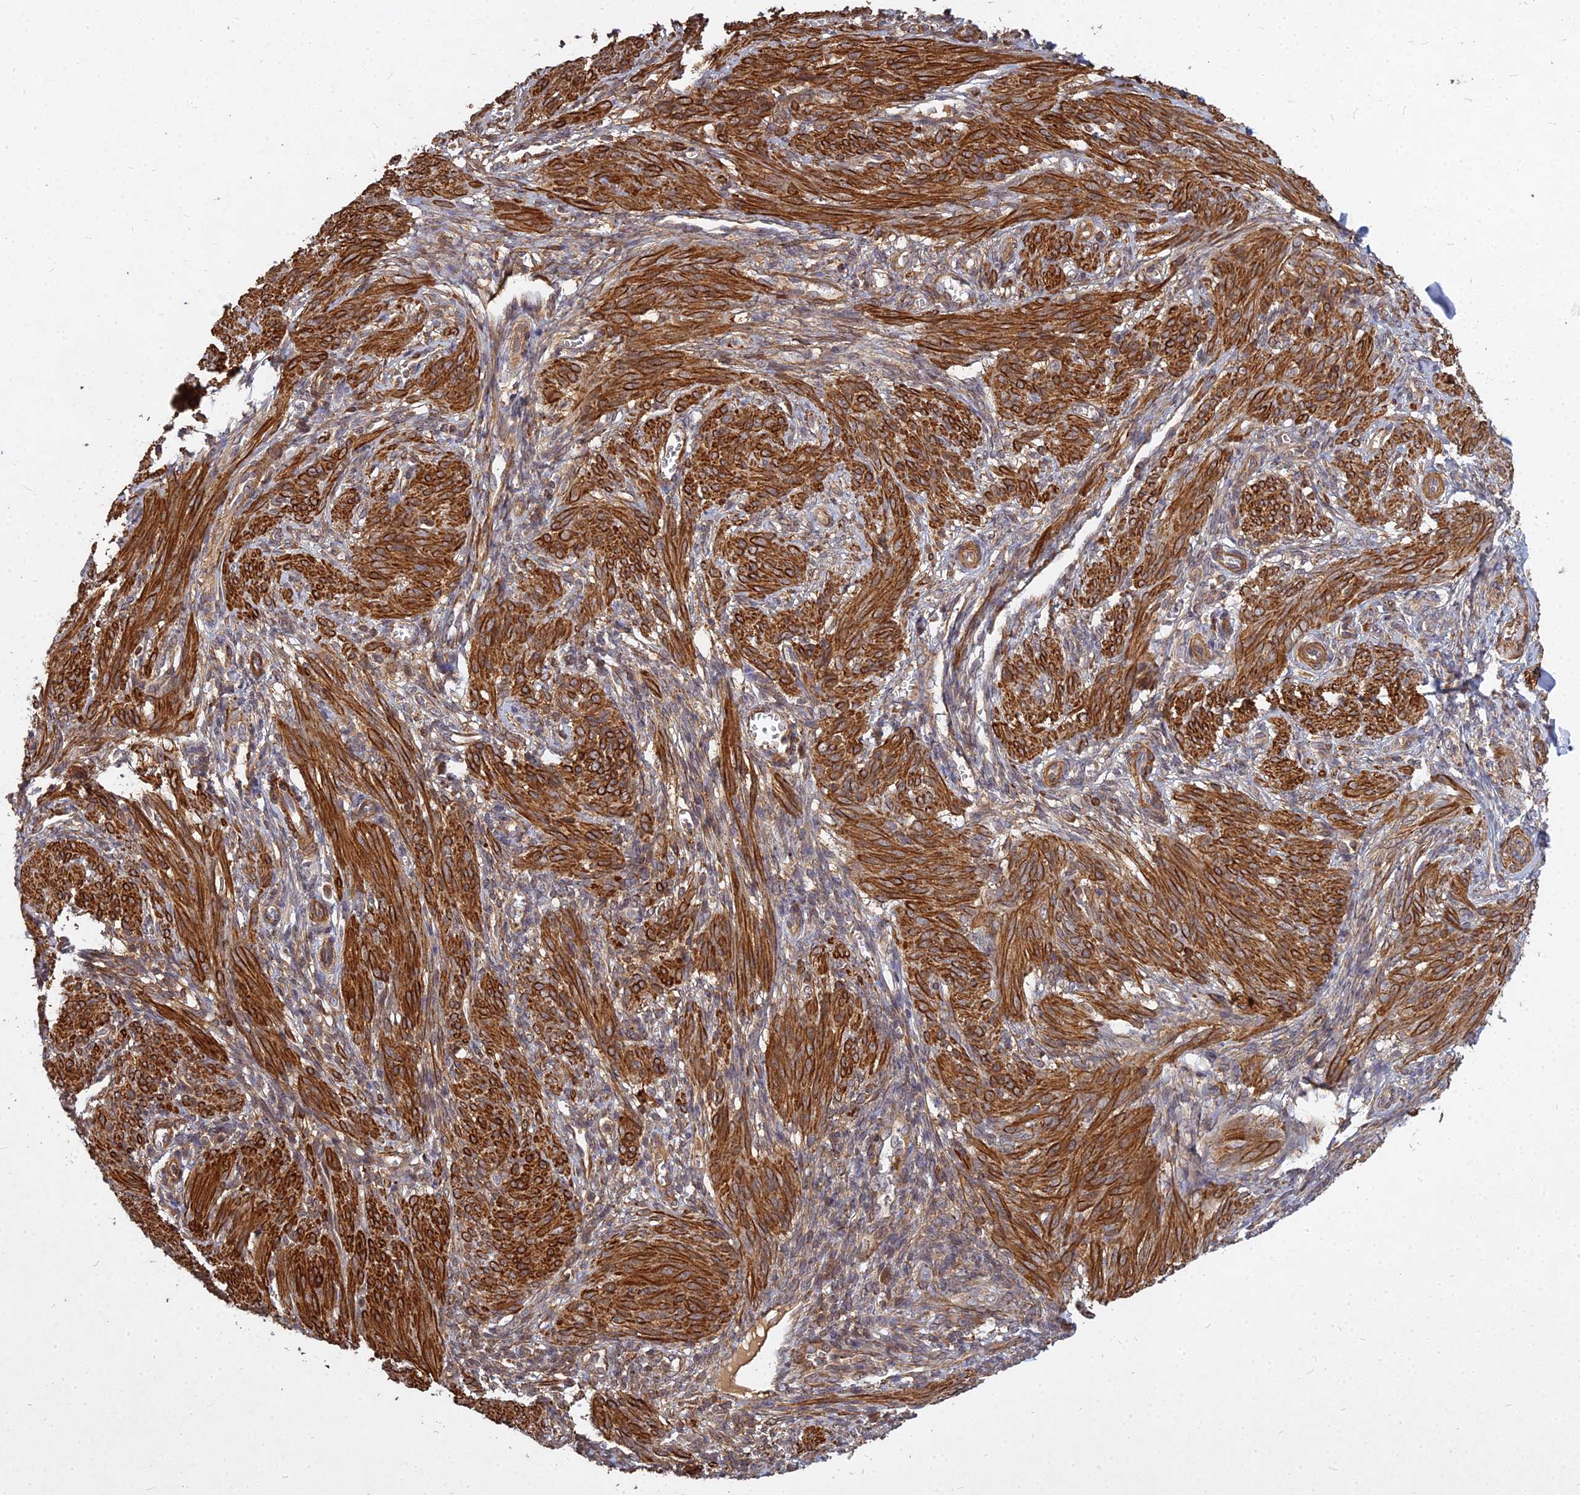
{"staining": {"intensity": "strong", "quantity": ">75%", "location": "cytoplasmic/membranous"}, "tissue": "smooth muscle", "cell_type": "Smooth muscle cells", "image_type": "normal", "snomed": [{"axis": "morphology", "description": "Normal tissue, NOS"}, {"axis": "topography", "description": "Smooth muscle"}], "caption": "Smooth muscle stained for a protein displays strong cytoplasmic/membranous positivity in smooth muscle cells.", "gene": "UBE2W", "patient": {"sex": "female", "age": 39}}